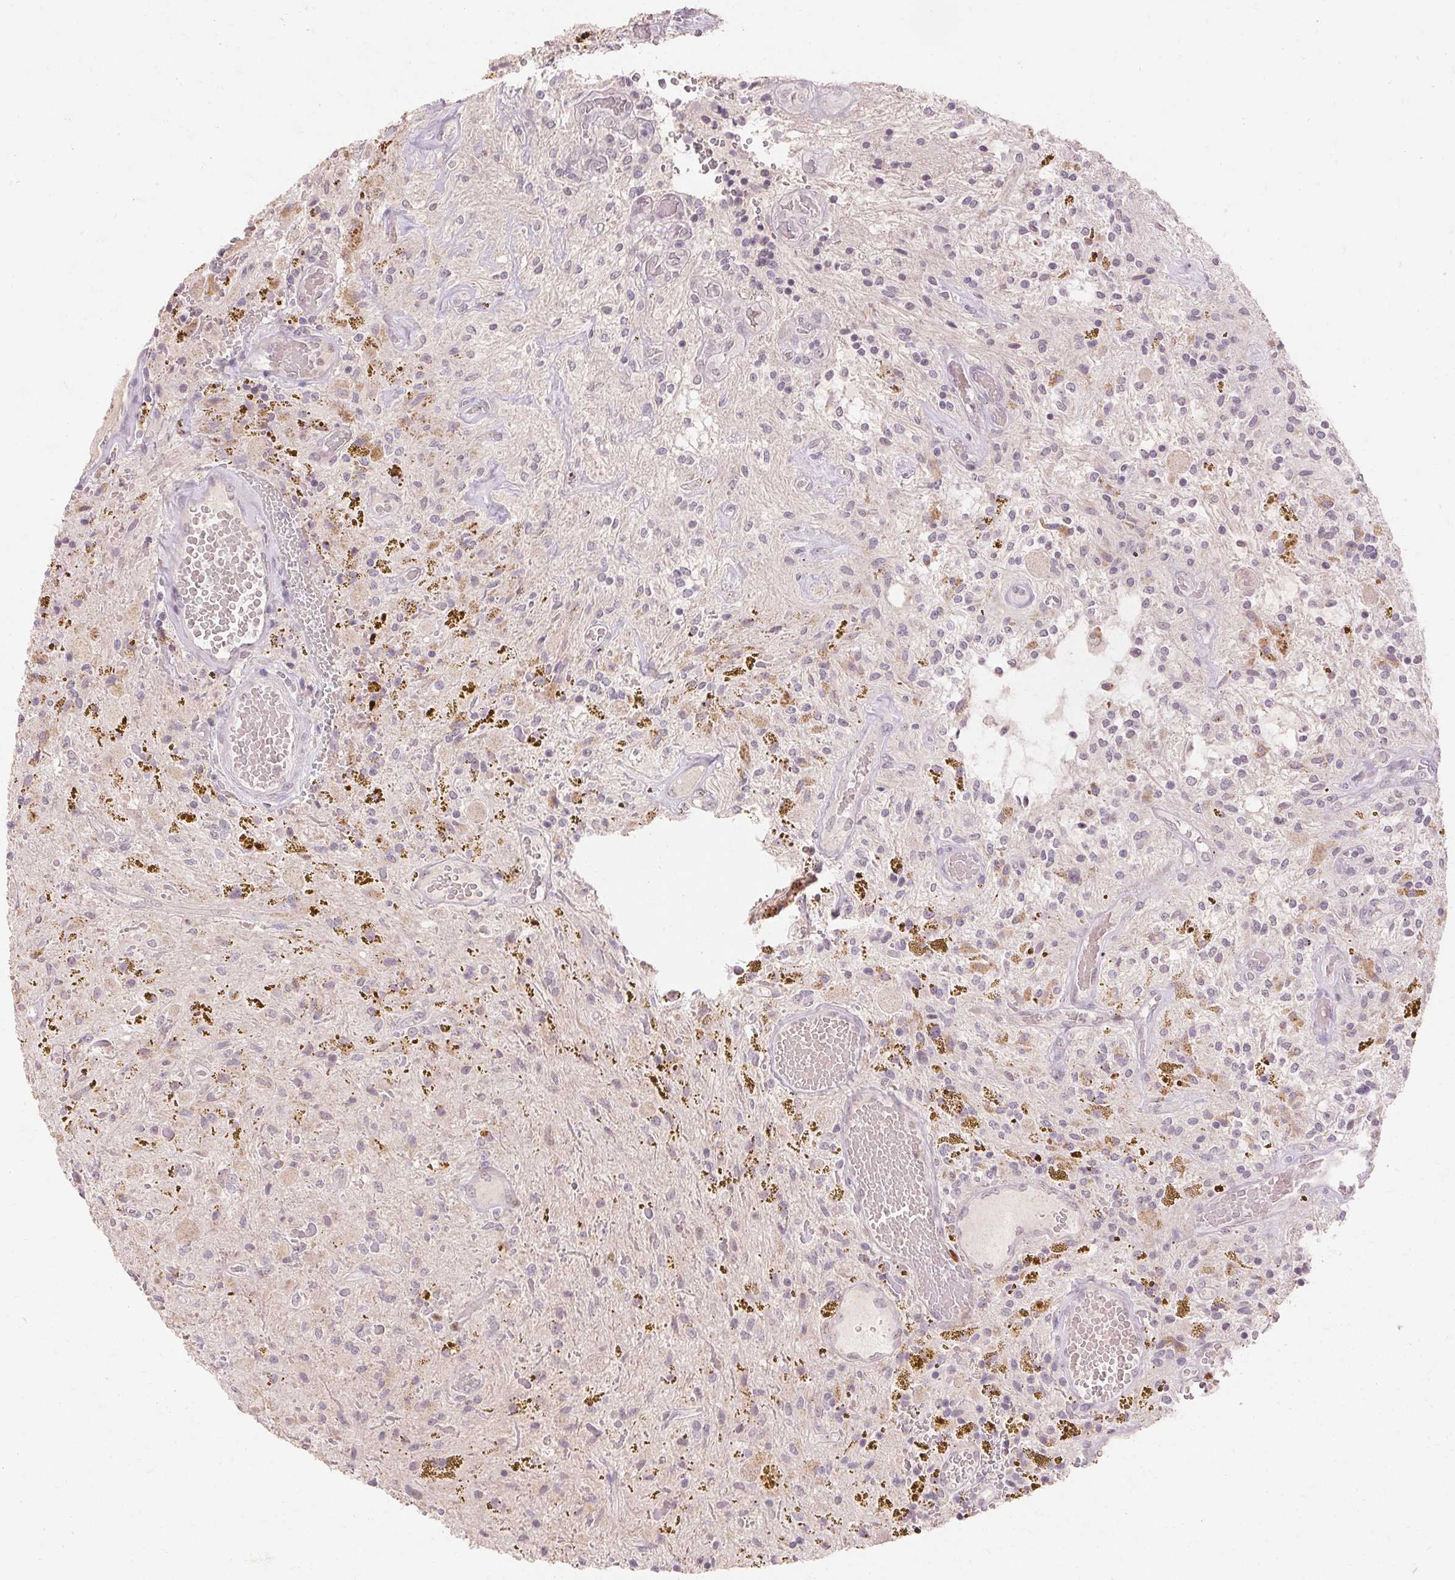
{"staining": {"intensity": "negative", "quantity": "none", "location": "none"}, "tissue": "glioma", "cell_type": "Tumor cells", "image_type": "cancer", "snomed": [{"axis": "morphology", "description": "Glioma, malignant, Low grade"}, {"axis": "topography", "description": "Cerebellum"}], "caption": "Immunohistochemistry photomicrograph of malignant low-grade glioma stained for a protein (brown), which reveals no positivity in tumor cells.", "gene": "SKP2", "patient": {"sex": "female", "age": 14}}